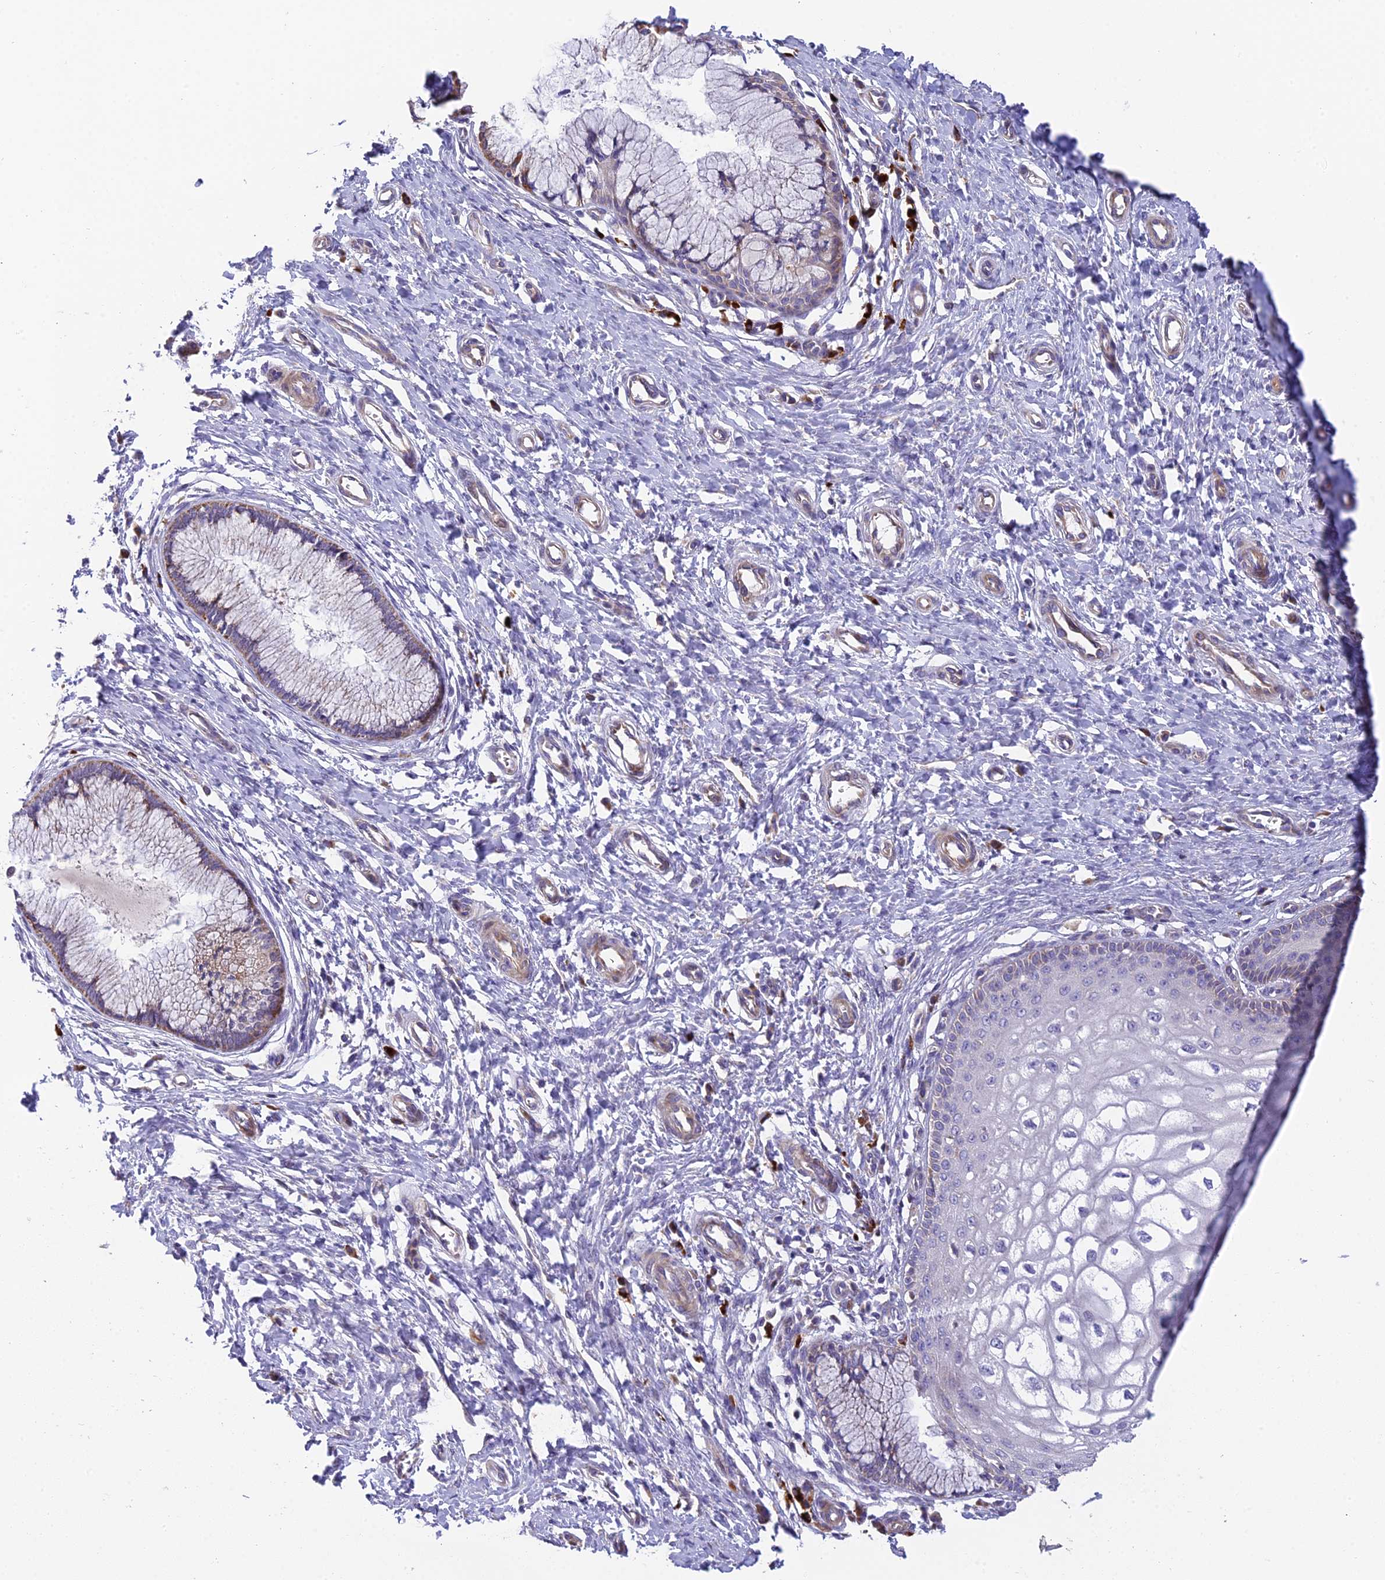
{"staining": {"intensity": "moderate", "quantity": "25%-75%", "location": "cytoplasmic/membranous"}, "tissue": "cervix", "cell_type": "Glandular cells", "image_type": "normal", "snomed": [{"axis": "morphology", "description": "Normal tissue, NOS"}, {"axis": "topography", "description": "Cervix"}], "caption": "Glandular cells reveal moderate cytoplasmic/membranous expression in approximately 25%-75% of cells in benign cervix. The staining was performed using DAB (3,3'-diaminobenzidine) to visualize the protein expression in brown, while the nuclei were stained in blue with hematoxylin (Magnification: 20x).", "gene": "CLCN7", "patient": {"sex": "female", "age": 55}}